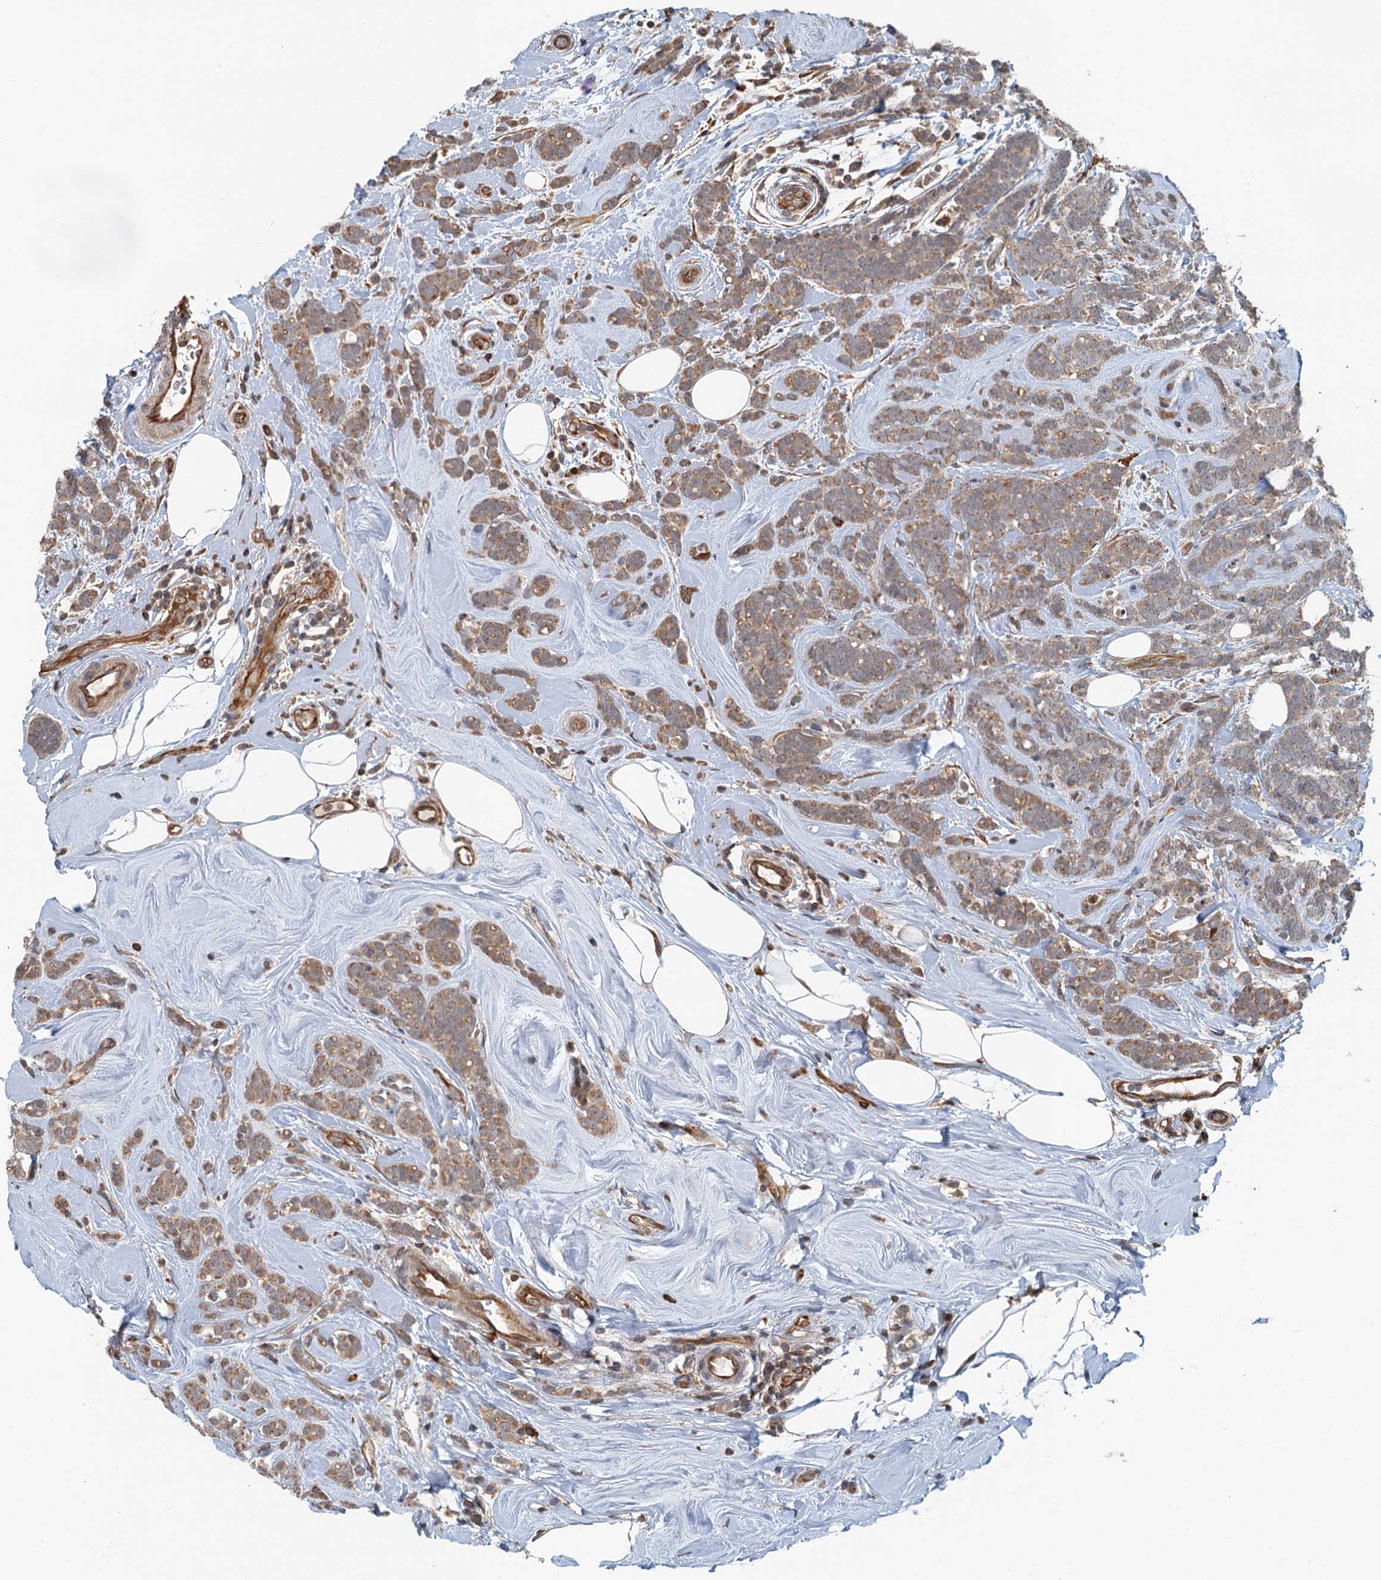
{"staining": {"intensity": "moderate", "quantity": ">75%", "location": "cytoplasmic/membranous"}, "tissue": "breast cancer", "cell_type": "Tumor cells", "image_type": "cancer", "snomed": [{"axis": "morphology", "description": "Lobular carcinoma"}, {"axis": "topography", "description": "Breast"}], "caption": "Immunohistochemistry (IHC) (DAB (3,3'-diaminobenzidine)) staining of human breast lobular carcinoma exhibits moderate cytoplasmic/membranous protein expression in about >75% of tumor cells.", "gene": "ZNF527", "patient": {"sex": "female", "age": 58}}